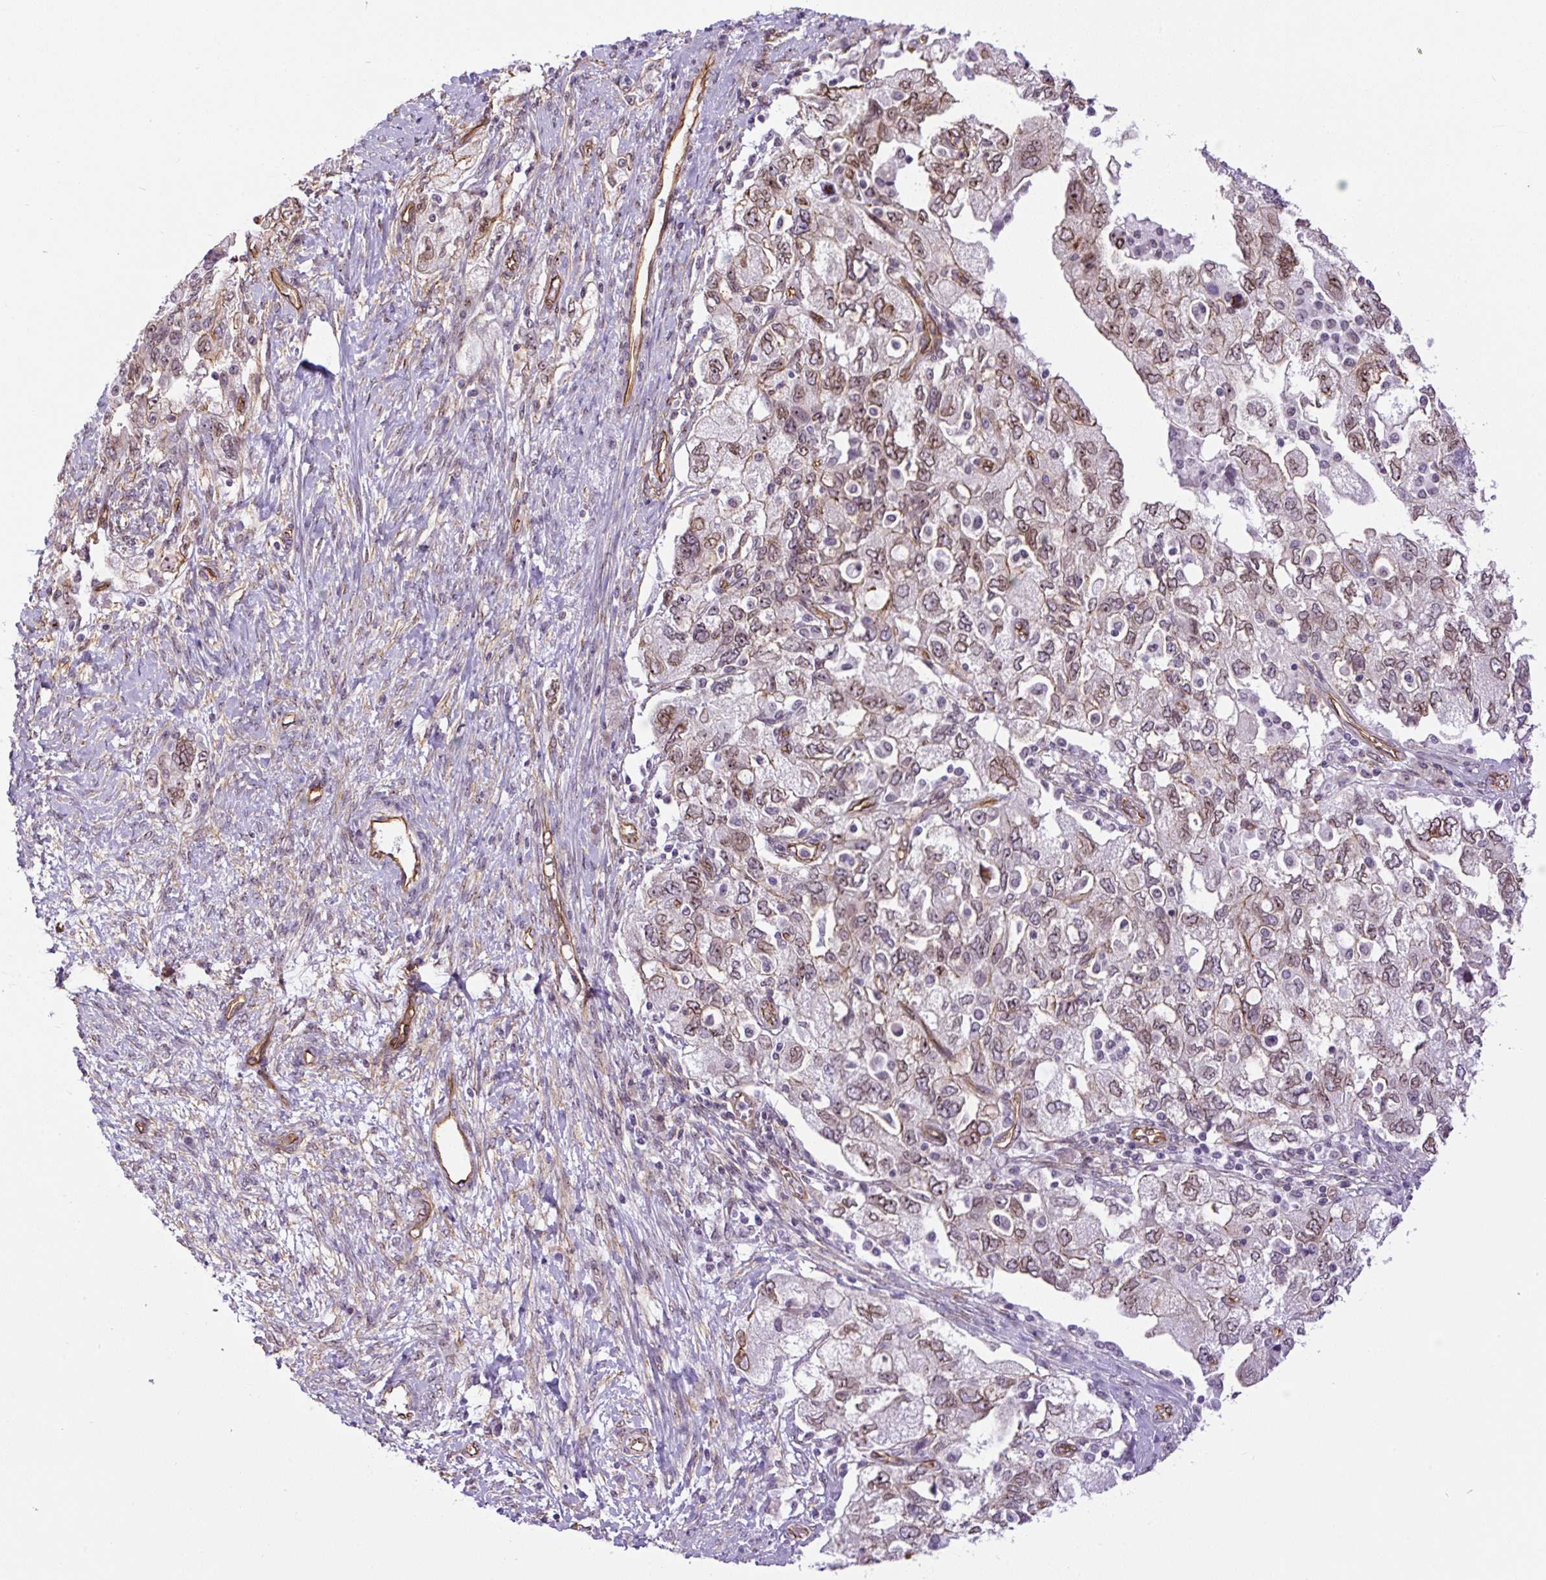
{"staining": {"intensity": "moderate", "quantity": "25%-75%", "location": "cytoplasmic/membranous,nuclear"}, "tissue": "ovarian cancer", "cell_type": "Tumor cells", "image_type": "cancer", "snomed": [{"axis": "morphology", "description": "Carcinoma, NOS"}, {"axis": "morphology", "description": "Cystadenocarcinoma, serous, NOS"}, {"axis": "topography", "description": "Ovary"}], "caption": "The photomicrograph exhibits immunohistochemical staining of ovarian serous cystadenocarcinoma. There is moderate cytoplasmic/membranous and nuclear positivity is present in approximately 25%-75% of tumor cells.", "gene": "MYO5C", "patient": {"sex": "female", "age": 69}}